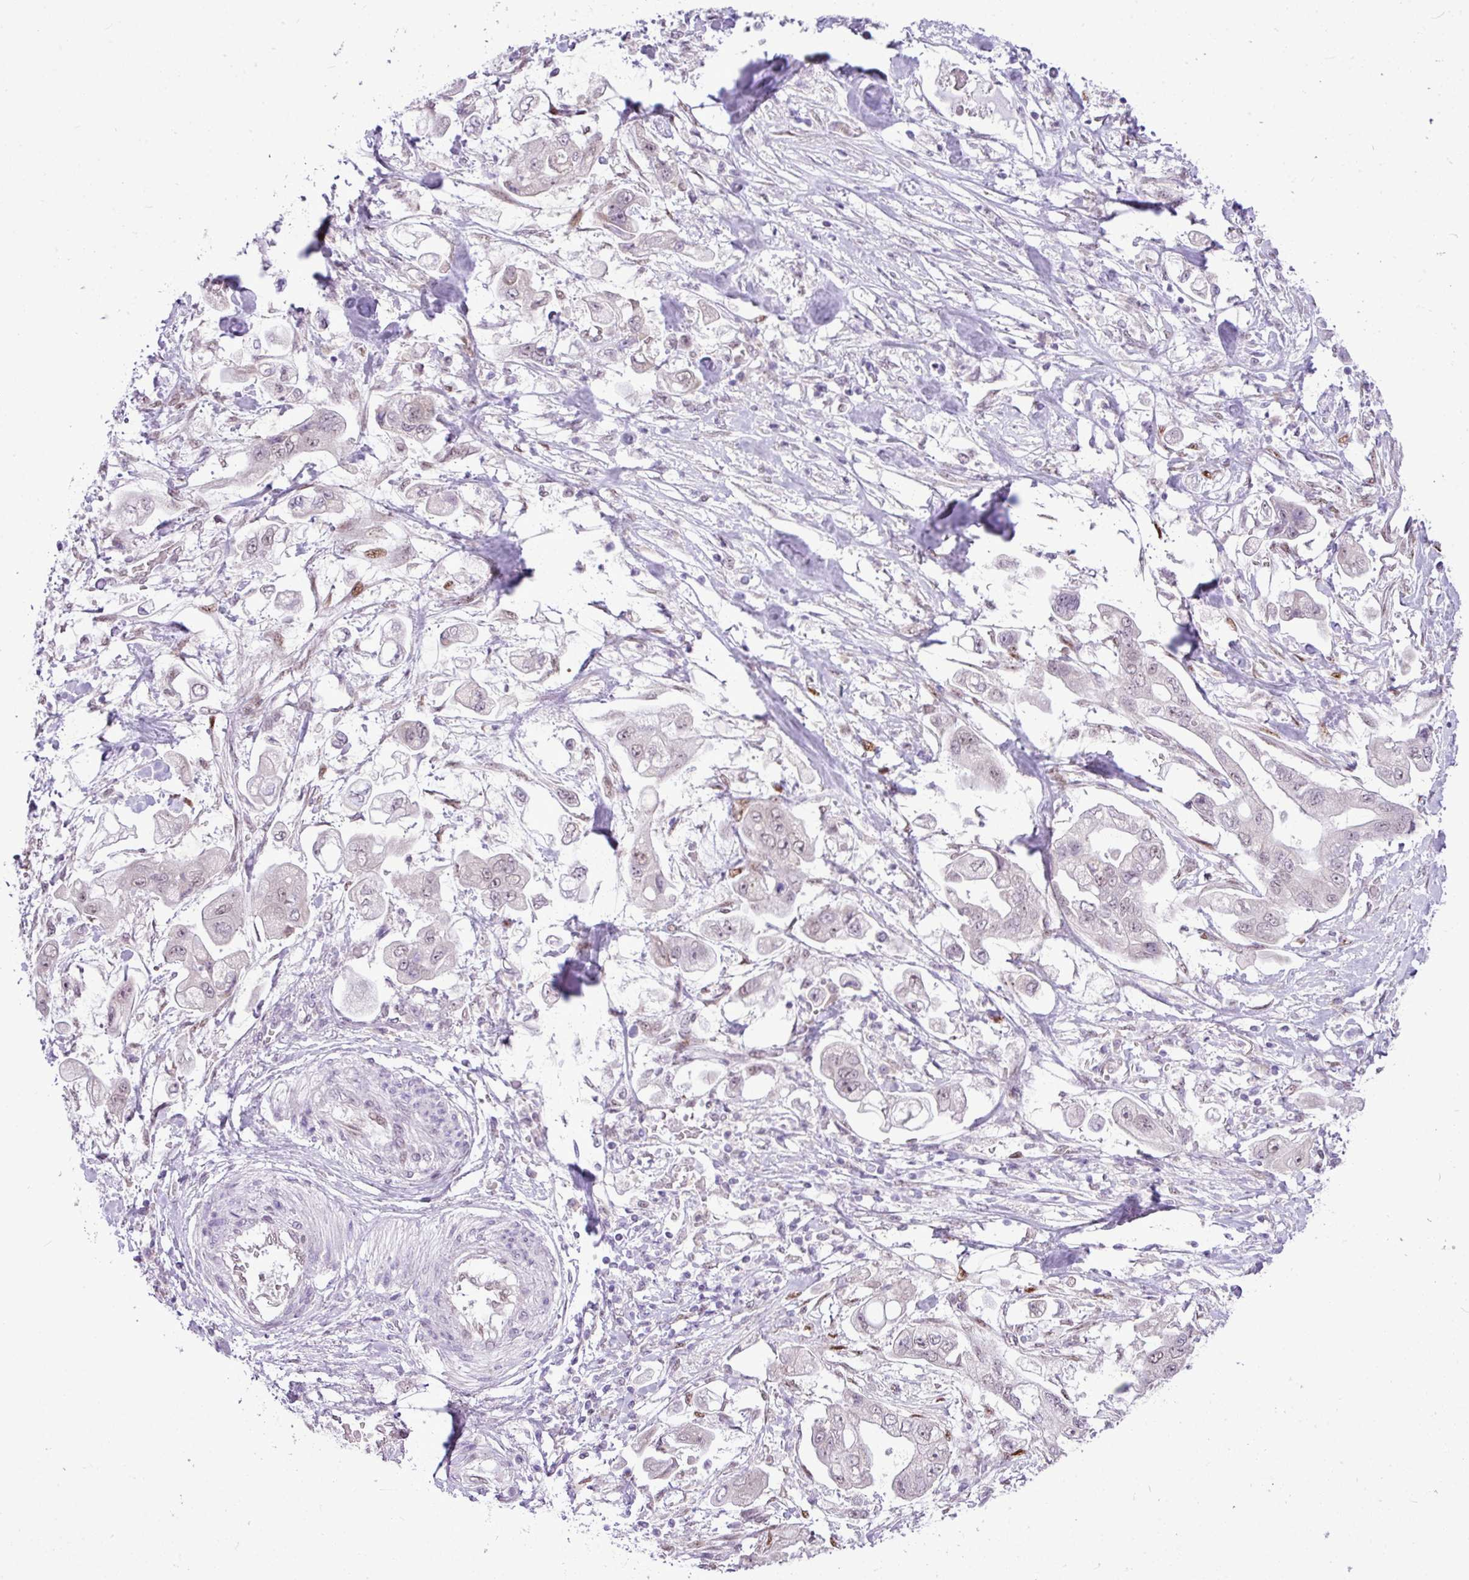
{"staining": {"intensity": "negative", "quantity": "none", "location": "none"}, "tissue": "stomach cancer", "cell_type": "Tumor cells", "image_type": "cancer", "snomed": [{"axis": "morphology", "description": "Adenocarcinoma, NOS"}, {"axis": "topography", "description": "Stomach"}], "caption": "Immunohistochemical staining of human stomach cancer (adenocarcinoma) demonstrates no significant staining in tumor cells.", "gene": "ELOA2", "patient": {"sex": "male", "age": 62}}